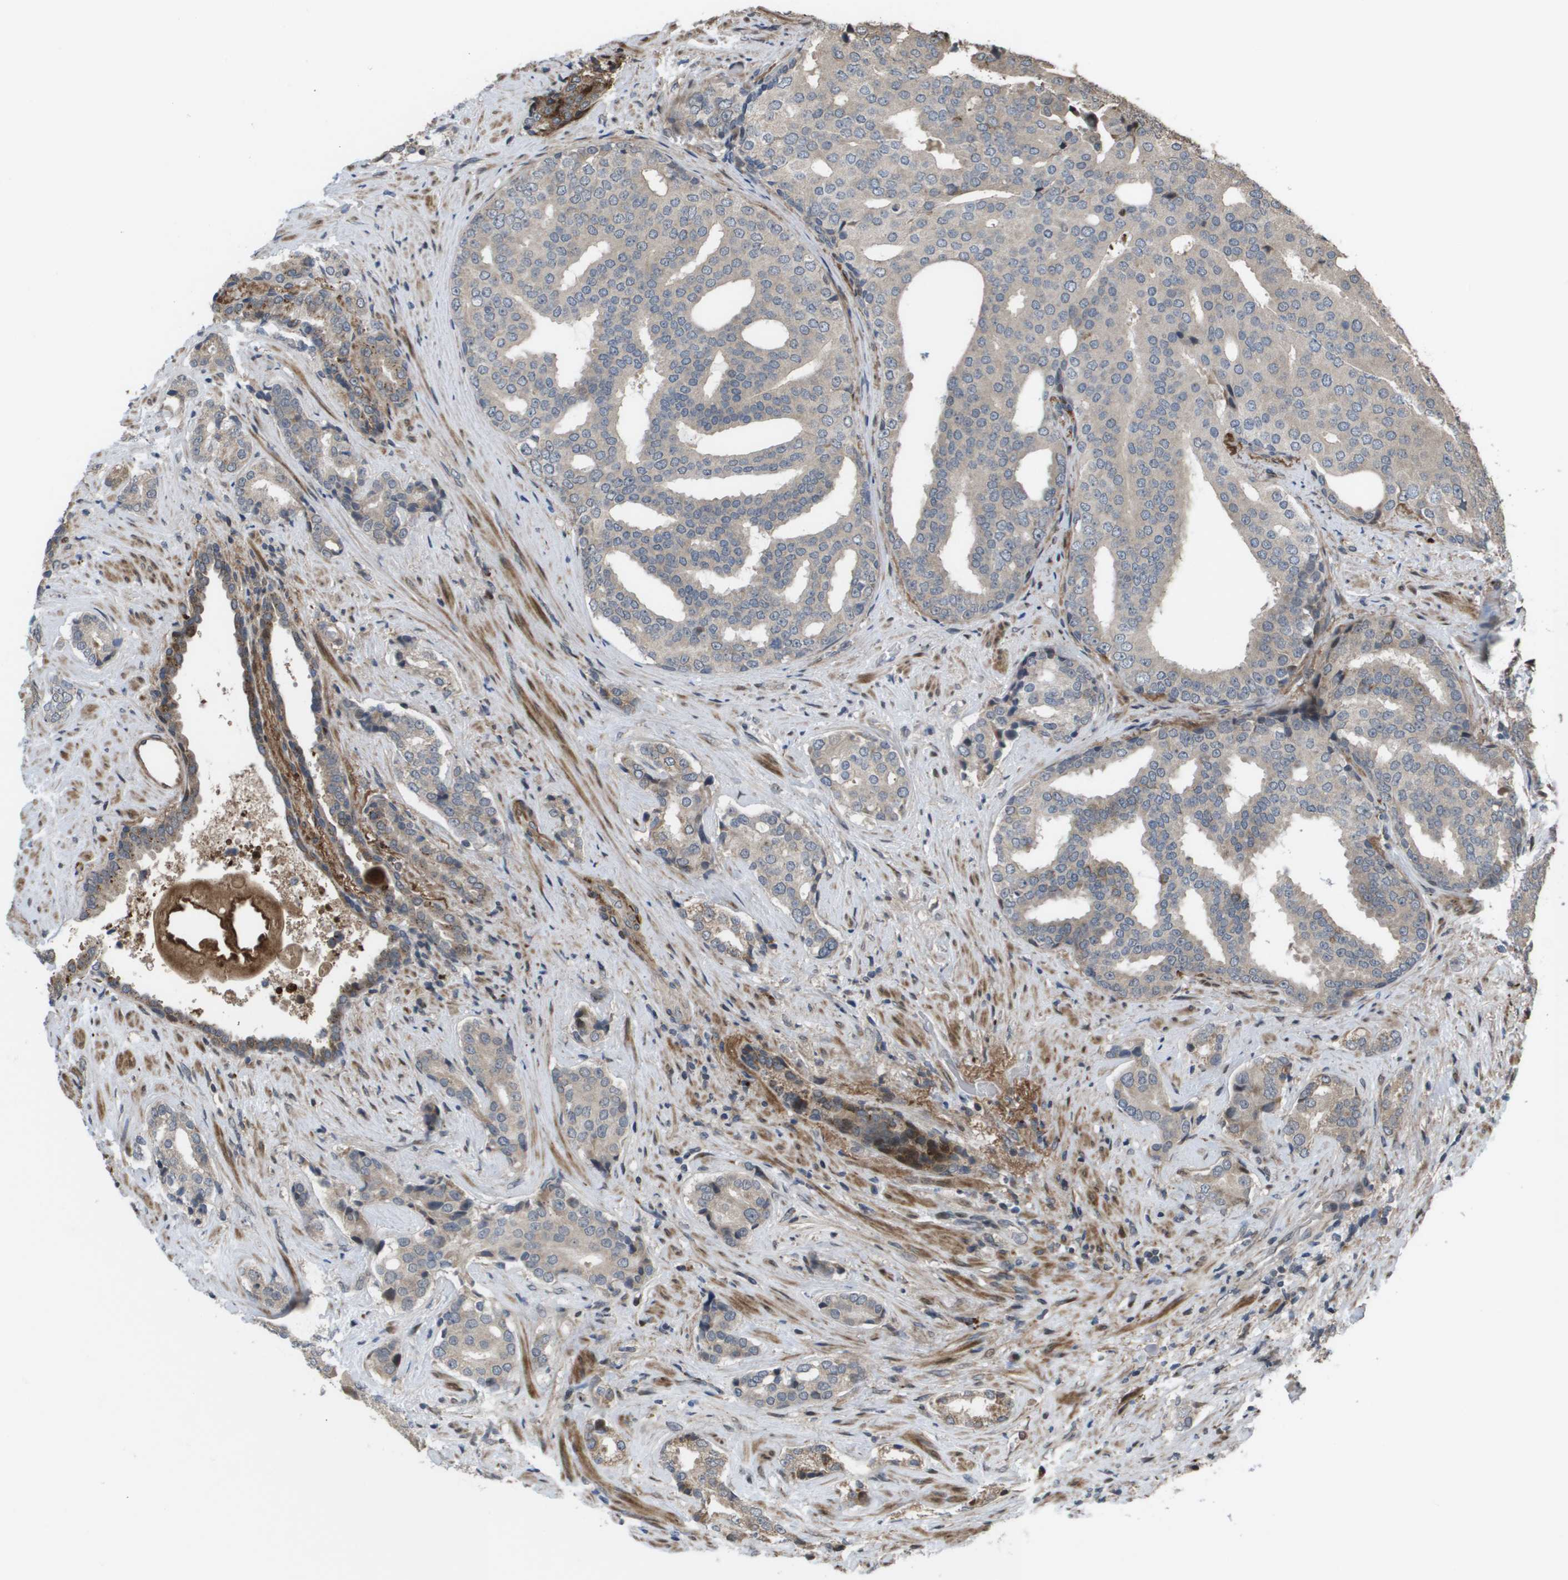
{"staining": {"intensity": "moderate", "quantity": "25%-75%", "location": "cytoplasmic/membranous"}, "tissue": "prostate cancer", "cell_type": "Tumor cells", "image_type": "cancer", "snomed": [{"axis": "morphology", "description": "Adenocarcinoma, High grade"}, {"axis": "topography", "description": "Prostate"}], "caption": "Prostate cancer (adenocarcinoma (high-grade)) stained with a protein marker reveals moderate staining in tumor cells.", "gene": "AXIN2", "patient": {"sex": "male", "age": 71}}